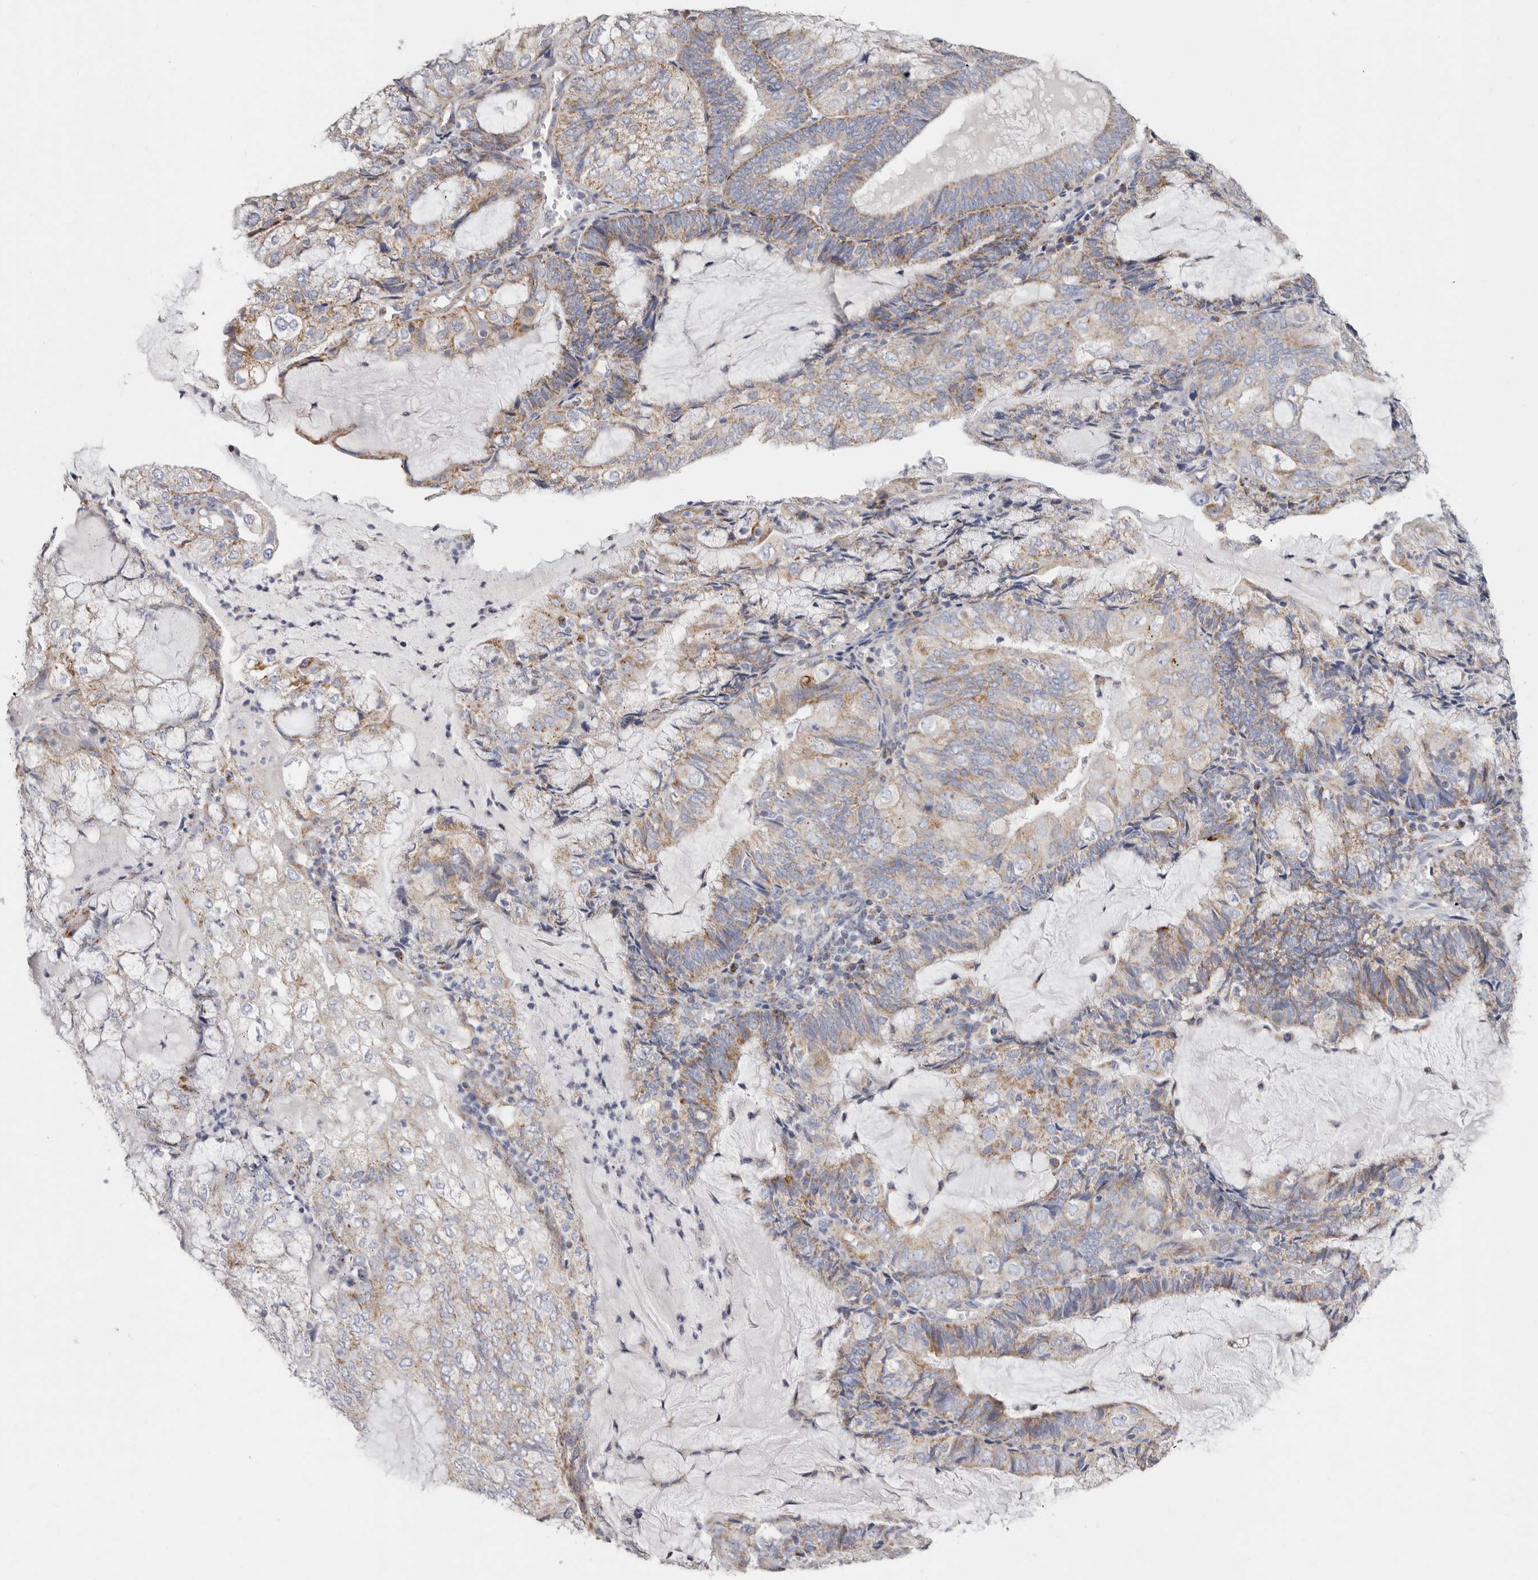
{"staining": {"intensity": "moderate", "quantity": "25%-75%", "location": "cytoplasmic/membranous"}, "tissue": "endometrial cancer", "cell_type": "Tumor cells", "image_type": "cancer", "snomed": [{"axis": "morphology", "description": "Adenocarcinoma, NOS"}, {"axis": "topography", "description": "Endometrium"}], "caption": "A medium amount of moderate cytoplasmic/membranous positivity is identified in about 25%-75% of tumor cells in endometrial cancer tissue.", "gene": "RSPO2", "patient": {"sex": "female", "age": 81}}